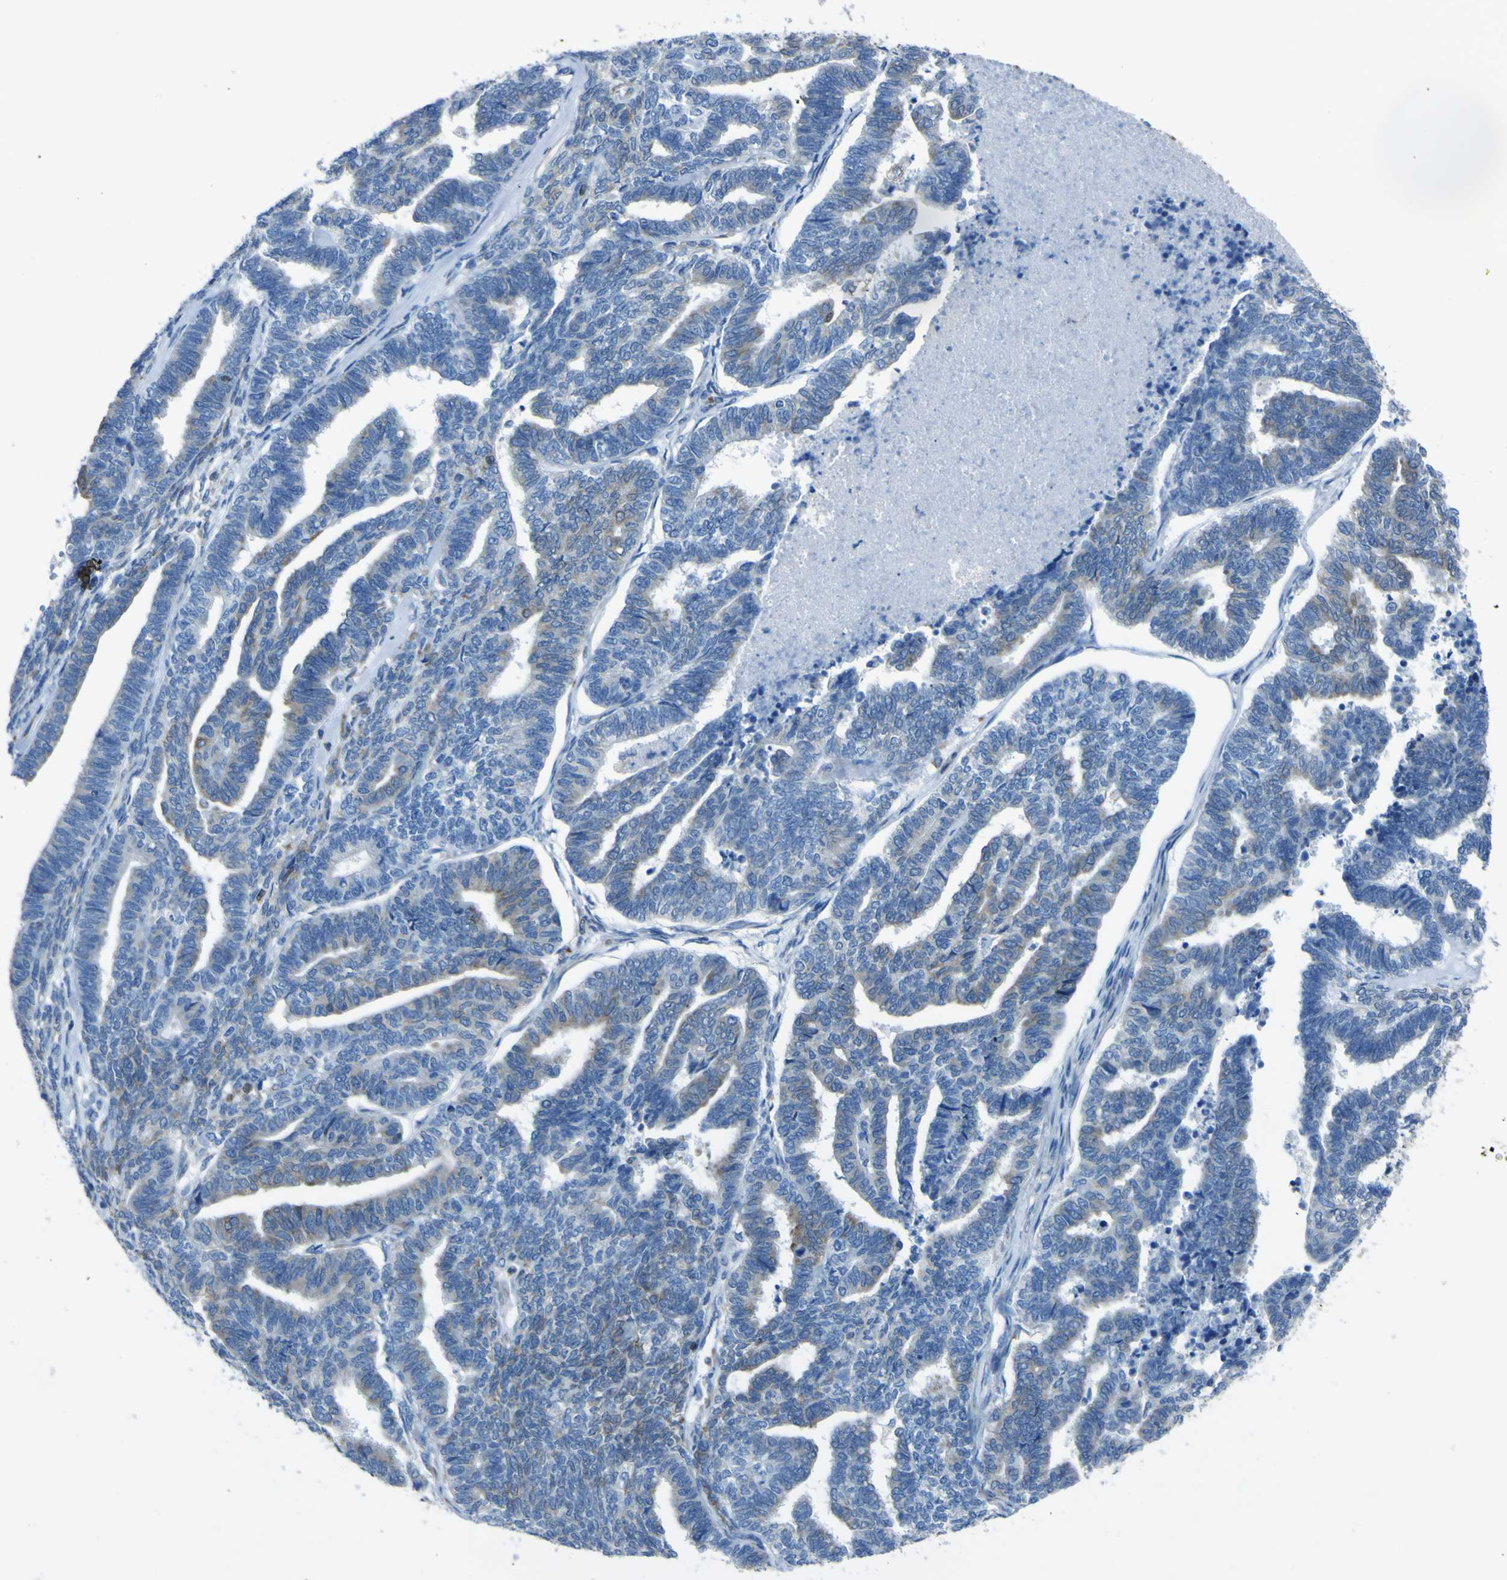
{"staining": {"intensity": "moderate", "quantity": "<25%", "location": "cytoplasmic/membranous"}, "tissue": "endometrial cancer", "cell_type": "Tumor cells", "image_type": "cancer", "snomed": [{"axis": "morphology", "description": "Adenocarcinoma, NOS"}, {"axis": "topography", "description": "Endometrium"}], "caption": "Endometrial cancer stained for a protein exhibits moderate cytoplasmic/membranous positivity in tumor cells.", "gene": "STIM1", "patient": {"sex": "female", "age": 70}}